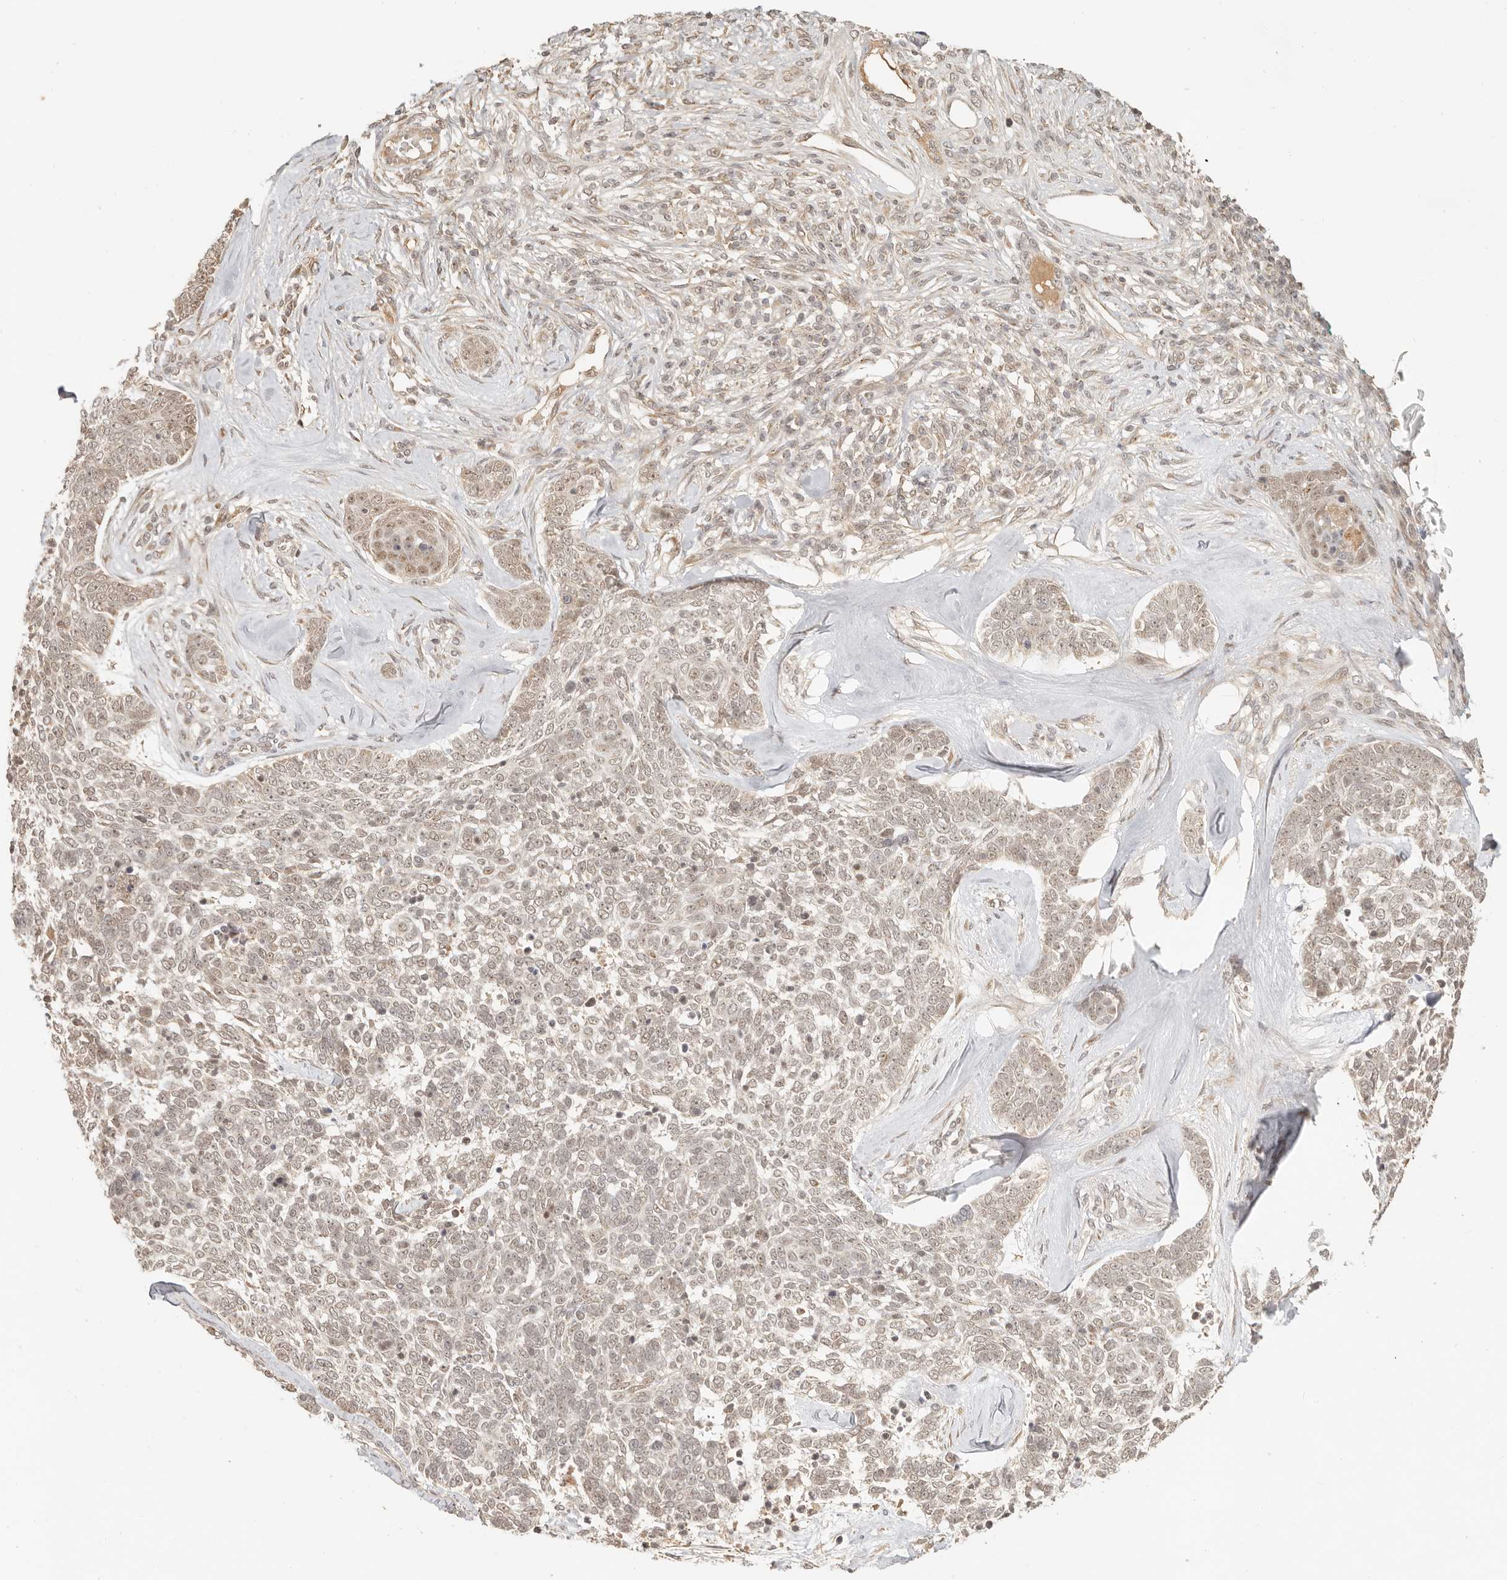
{"staining": {"intensity": "weak", "quantity": "25%-75%", "location": "nuclear"}, "tissue": "skin cancer", "cell_type": "Tumor cells", "image_type": "cancer", "snomed": [{"axis": "morphology", "description": "Basal cell carcinoma"}, {"axis": "topography", "description": "Skin"}], "caption": "Basal cell carcinoma (skin) stained with DAB (3,3'-diaminobenzidine) immunohistochemistry (IHC) displays low levels of weak nuclear staining in about 25%-75% of tumor cells.", "gene": "INTS11", "patient": {"sex": "female", "age": 81}}